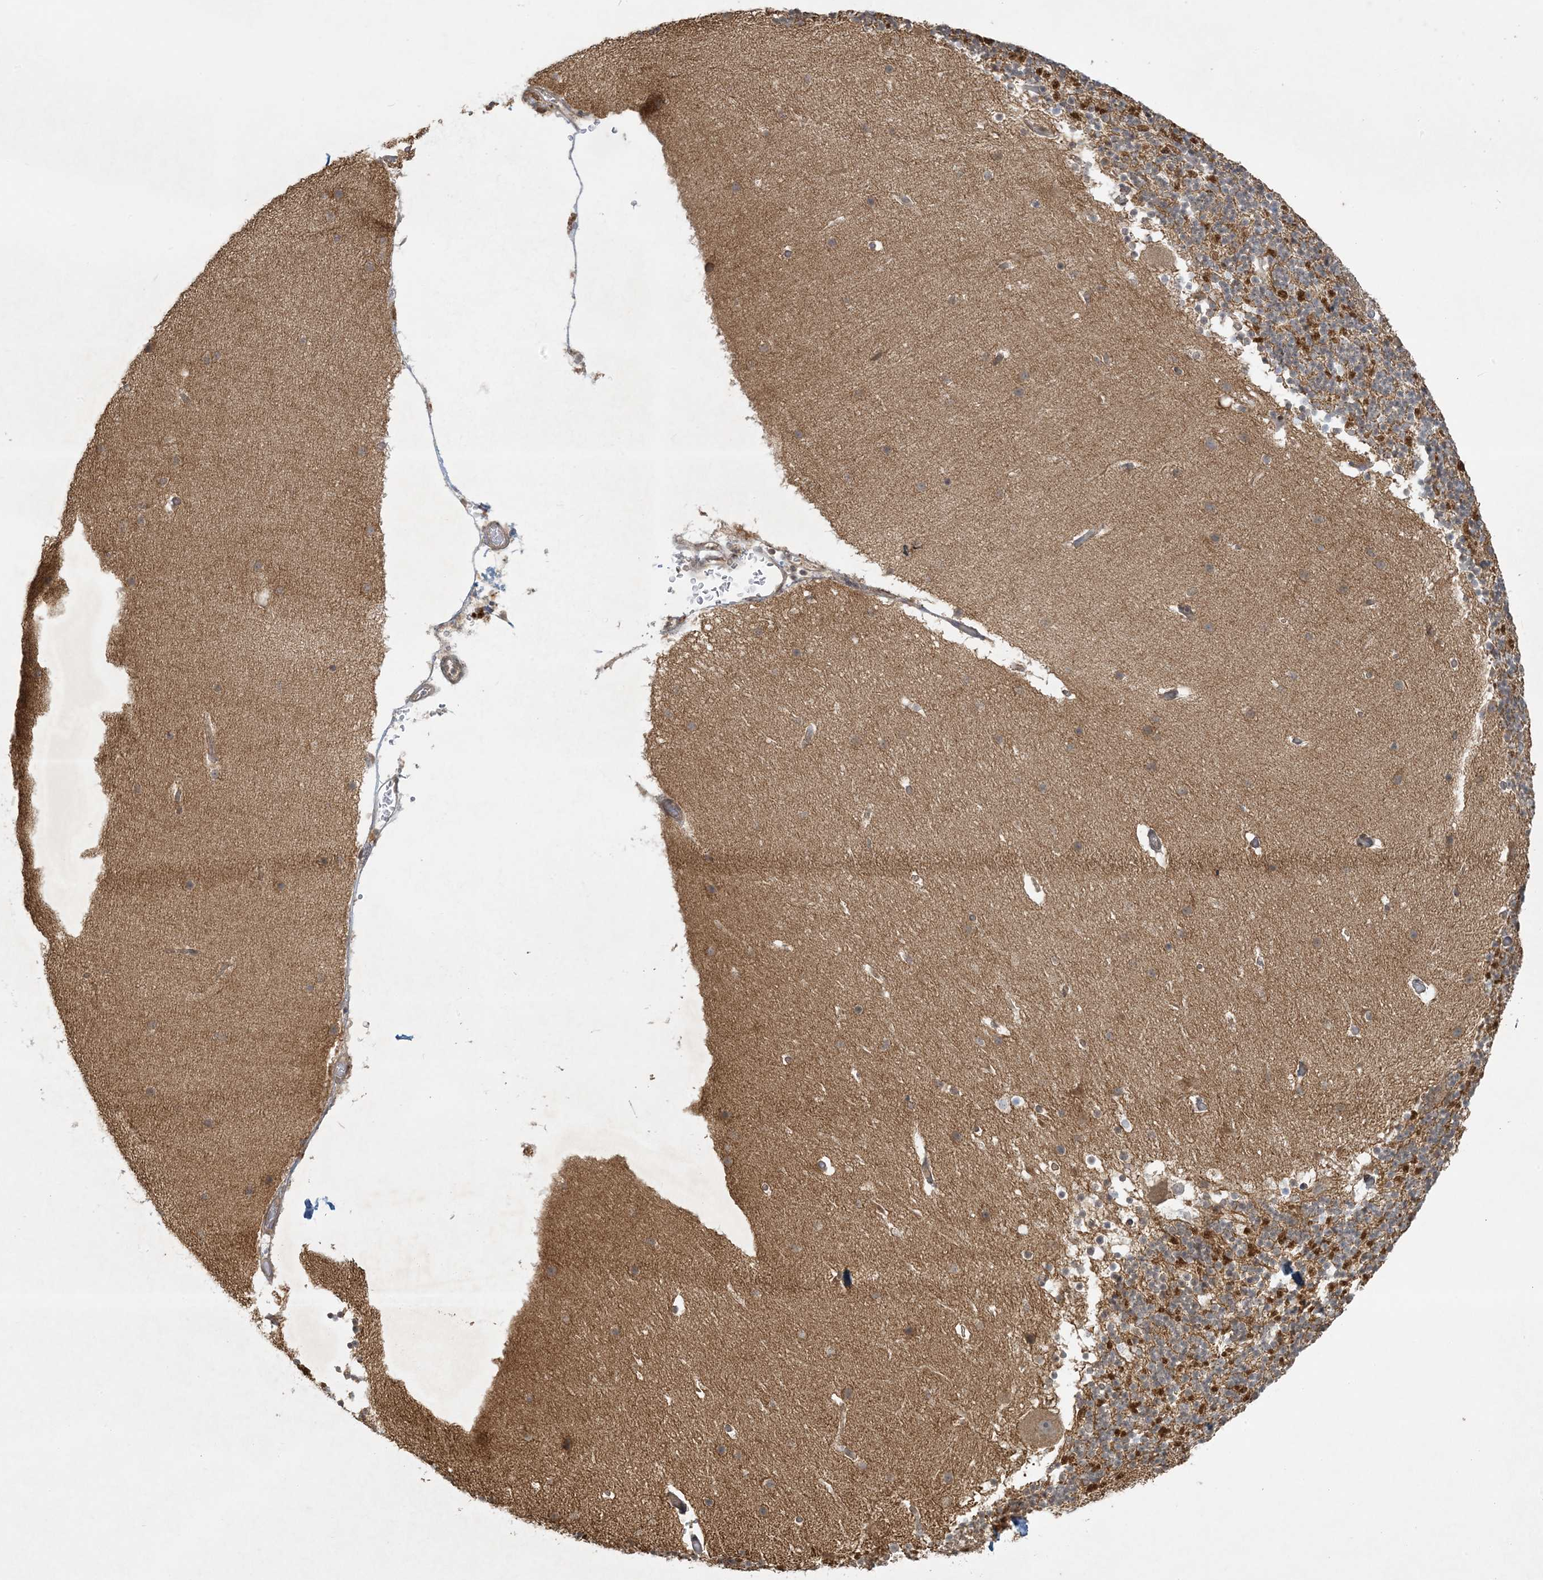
{"staining": {"intensity": "moderate", "quantity": "25%-75%", "location": "cytoplasmic/membranous"}, "tissue": "cerebellum", "cell_type": "Cells in granular layer", "image_type": "normal", "snomed": [{"axis": "morphology", "description": "Normal tissue, NOS"}, {"axis": "topography", "description": "Cerebellum"}], "caption": "The photomicrograph reveals immunohistochemical staining of benign cerebellum. There is moderate cytoplasmic/membranous staining is identified in about 25%-75% of cells in granular layer. (Stains: DAB (3,3'-diaminobenzidine) in brown, nuclei in blue, Microscopy: brightfield microscopy at high magnification).", "gene": "BCORL1", "patient": {"sex": "male", "age": 57}}